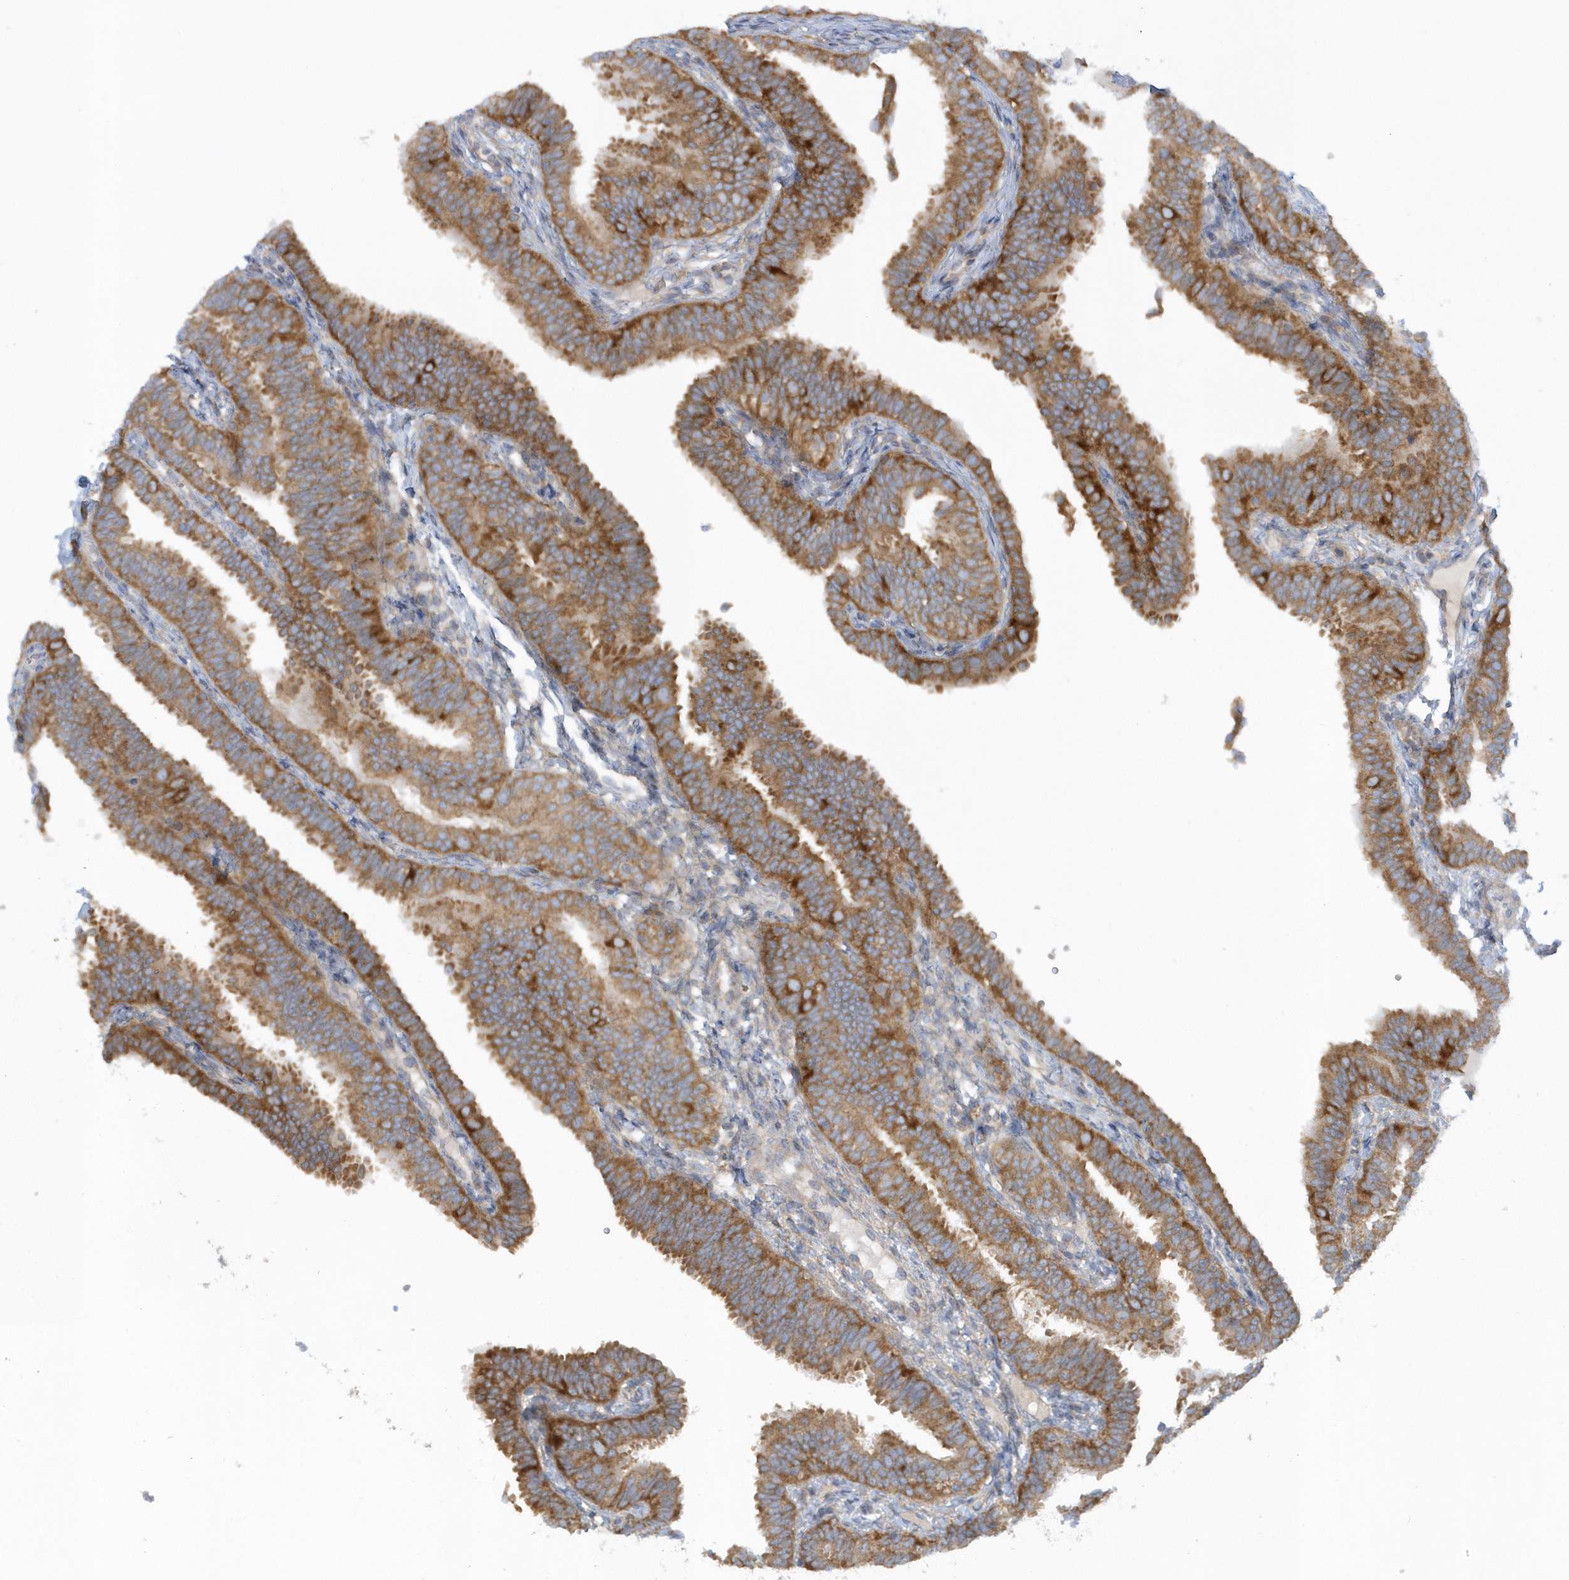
{"staining": {"intensity": "moderate", "quantity": ">75%", "location": "cytoplasmic/membranous"}, "tissue": "fallopian tube", "cell_type": "Glandular cells", "image_type": "normal", "snomed": [{"axis": "morphology", "description": "Normal tissue, NOS"}, {"axis": "topography", "description": "Fallopian tube"}], "caption": "This image exhibits IHC staining of normal human fallopian tube, with medium moderate cytoplasmic/membranous positivity in about >75% of glandular cells.", "gene": "CNOT10", "patient": {"sex": "female", "age": 35}}